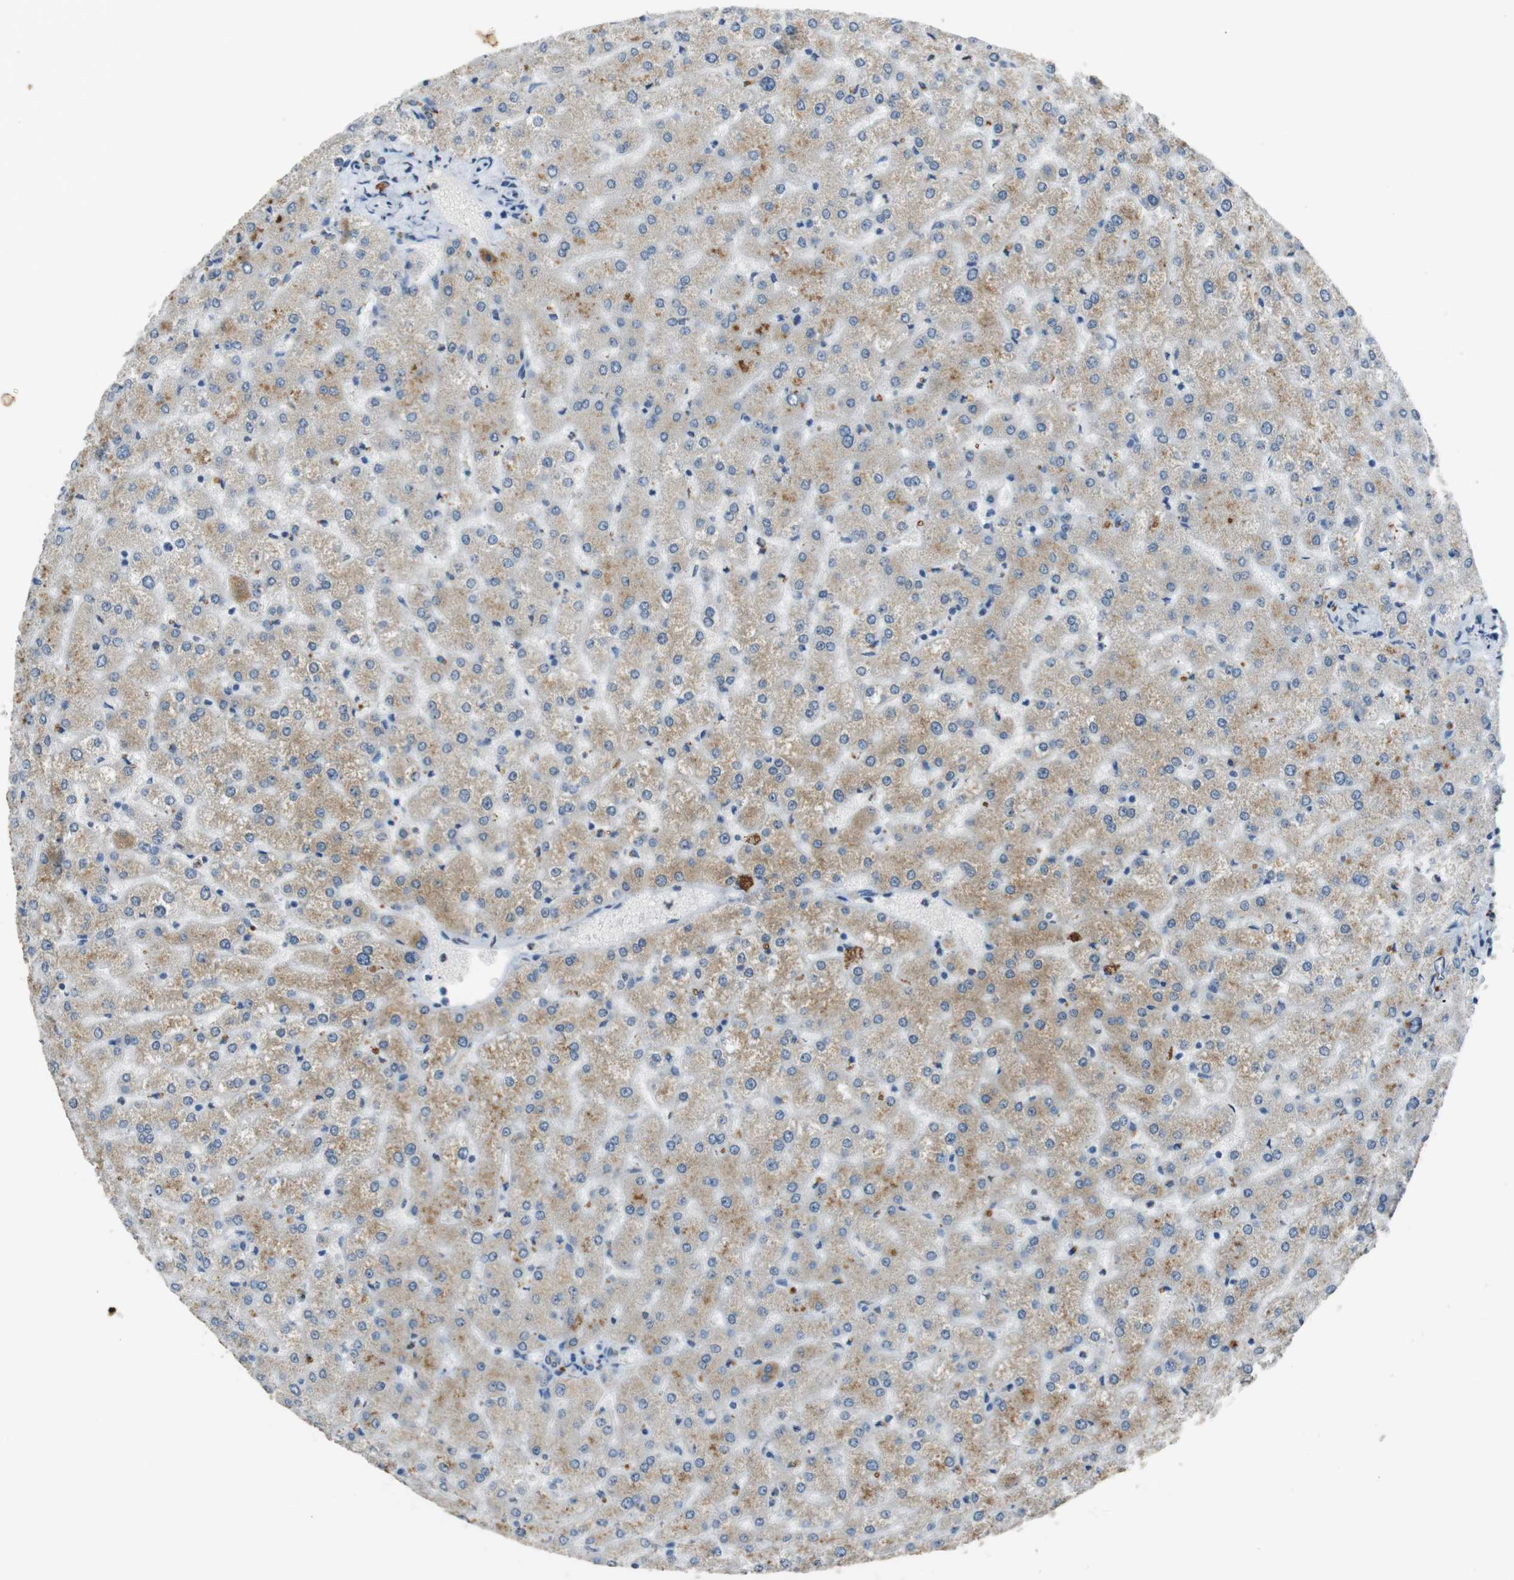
{"staining": {"intensity": "negative", "quantity": "none", "location": "none"}, "tissue": "liver", "cell_type": "Cholangiocytes", "image_type": "normal", "snomed": [{"axis": "morphology", "description": "Normal tissue, NOS"}, {"axis": "topography", "description": "Liver"}], "caption": "An immunohistochemistry histopathology image of normal liver is shown. There is no staining in cholangiocytes of liver.", "gene": "STBD1", "patient": {"sex": "male", "age": 73}}